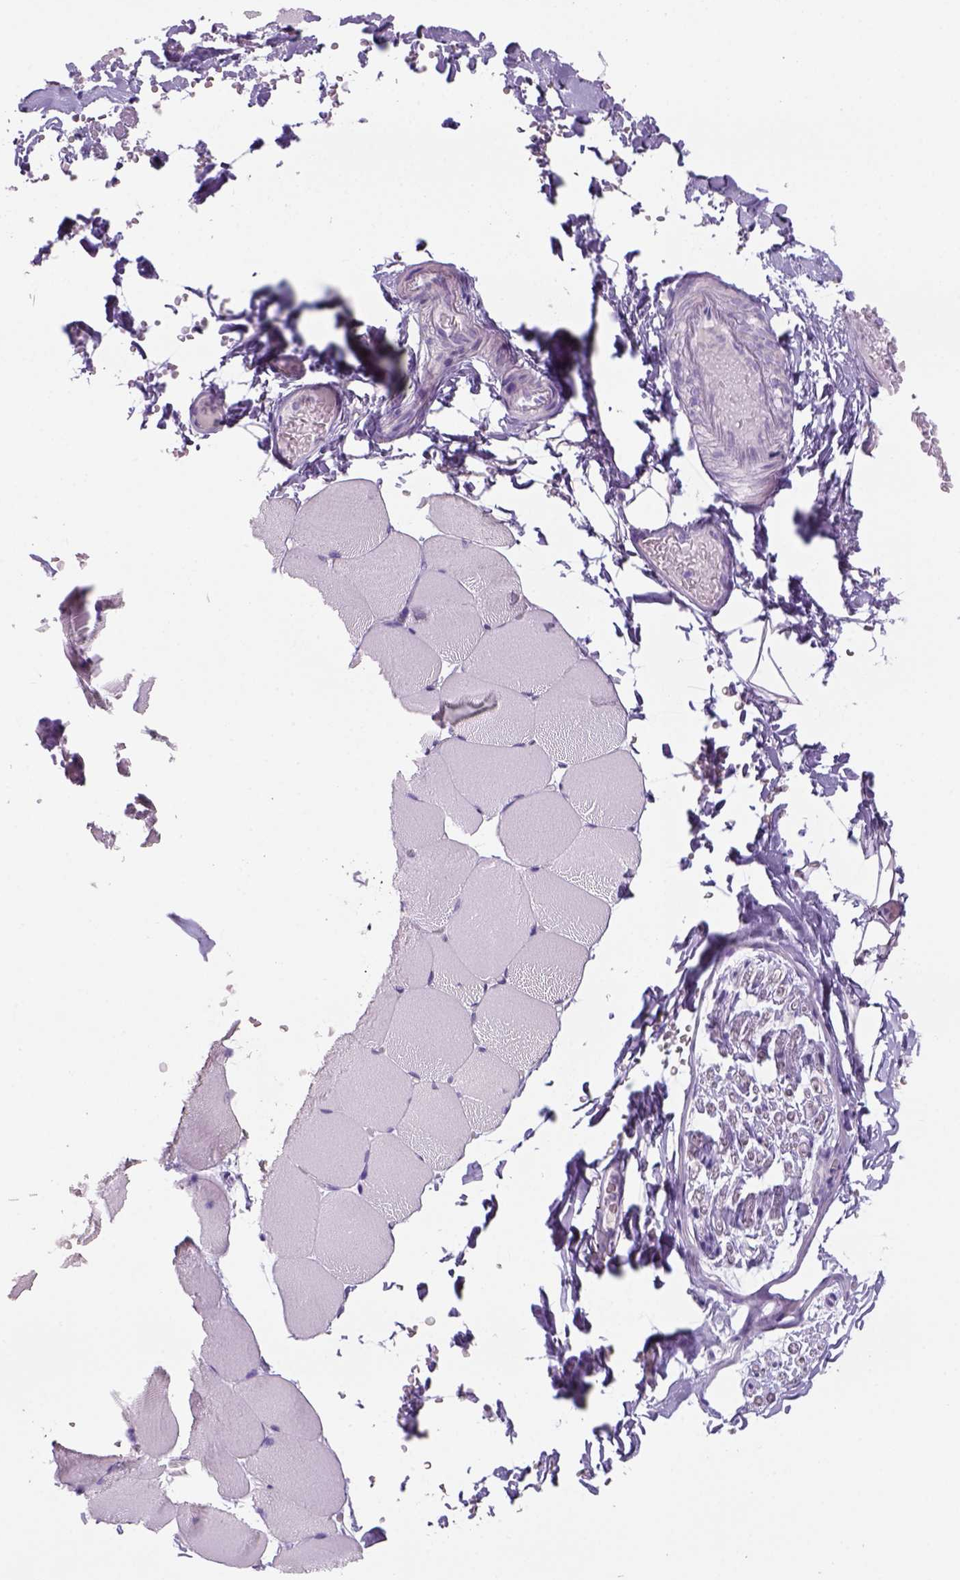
{"staining": {"intensity": "negative", "quantity": "none", "location": "none"}, "tissue": "skeletal muscle", "cell_type": "Myocytes", "image_type": "normal", "snomed": [{"axis": "morphology", "description": "Normal tissue, NOS"}, {"axis": "topography", "description": "Skeletal muscle"}], "caption": "Skeletal muscle stained for a protein using immunohistochemistry reveals no positivity myocytes.", "gene": "TENM4", "patient": {"sex": "female", "age": 37}}